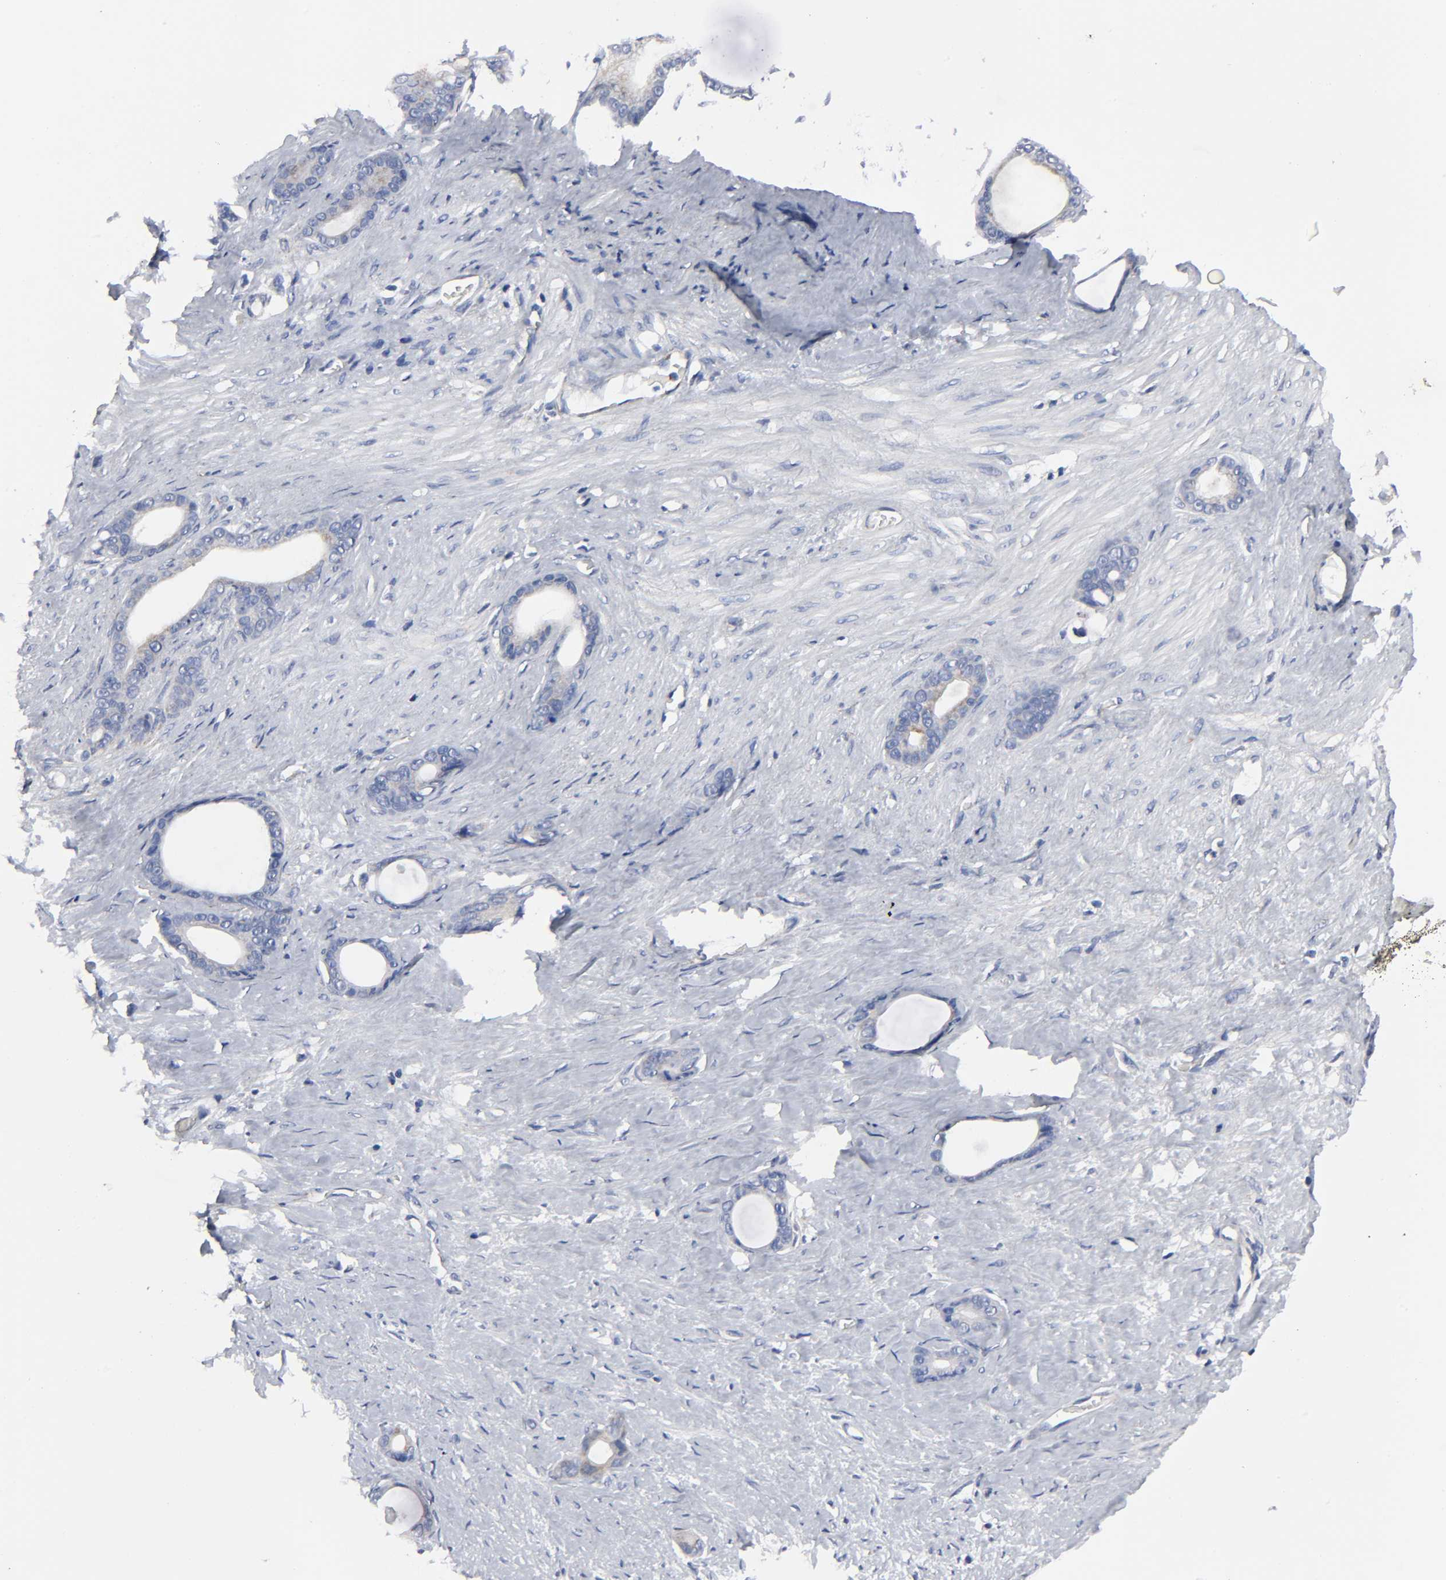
{"staining": {"intensity": "weak", "quantity": "<25%", "location": "cytoplasmic/membranous"}, "tissue": "stomach cancer", "cell_type": "Tumor cells", "image_type": "cancer", "snomed": [{"axis": "morphology", "description": "Adenocarcinoma, NOS"}, {"axis": "topography", "description": "Stomach"}], "caption": "This is a histopathology image of immunohistochemistry (IHC) staining of stomach adenocarcinoma, which shows no positivity in tumor cells.", "gene": "AOPEP", "patient": {"sex": "female", "age": 75}}